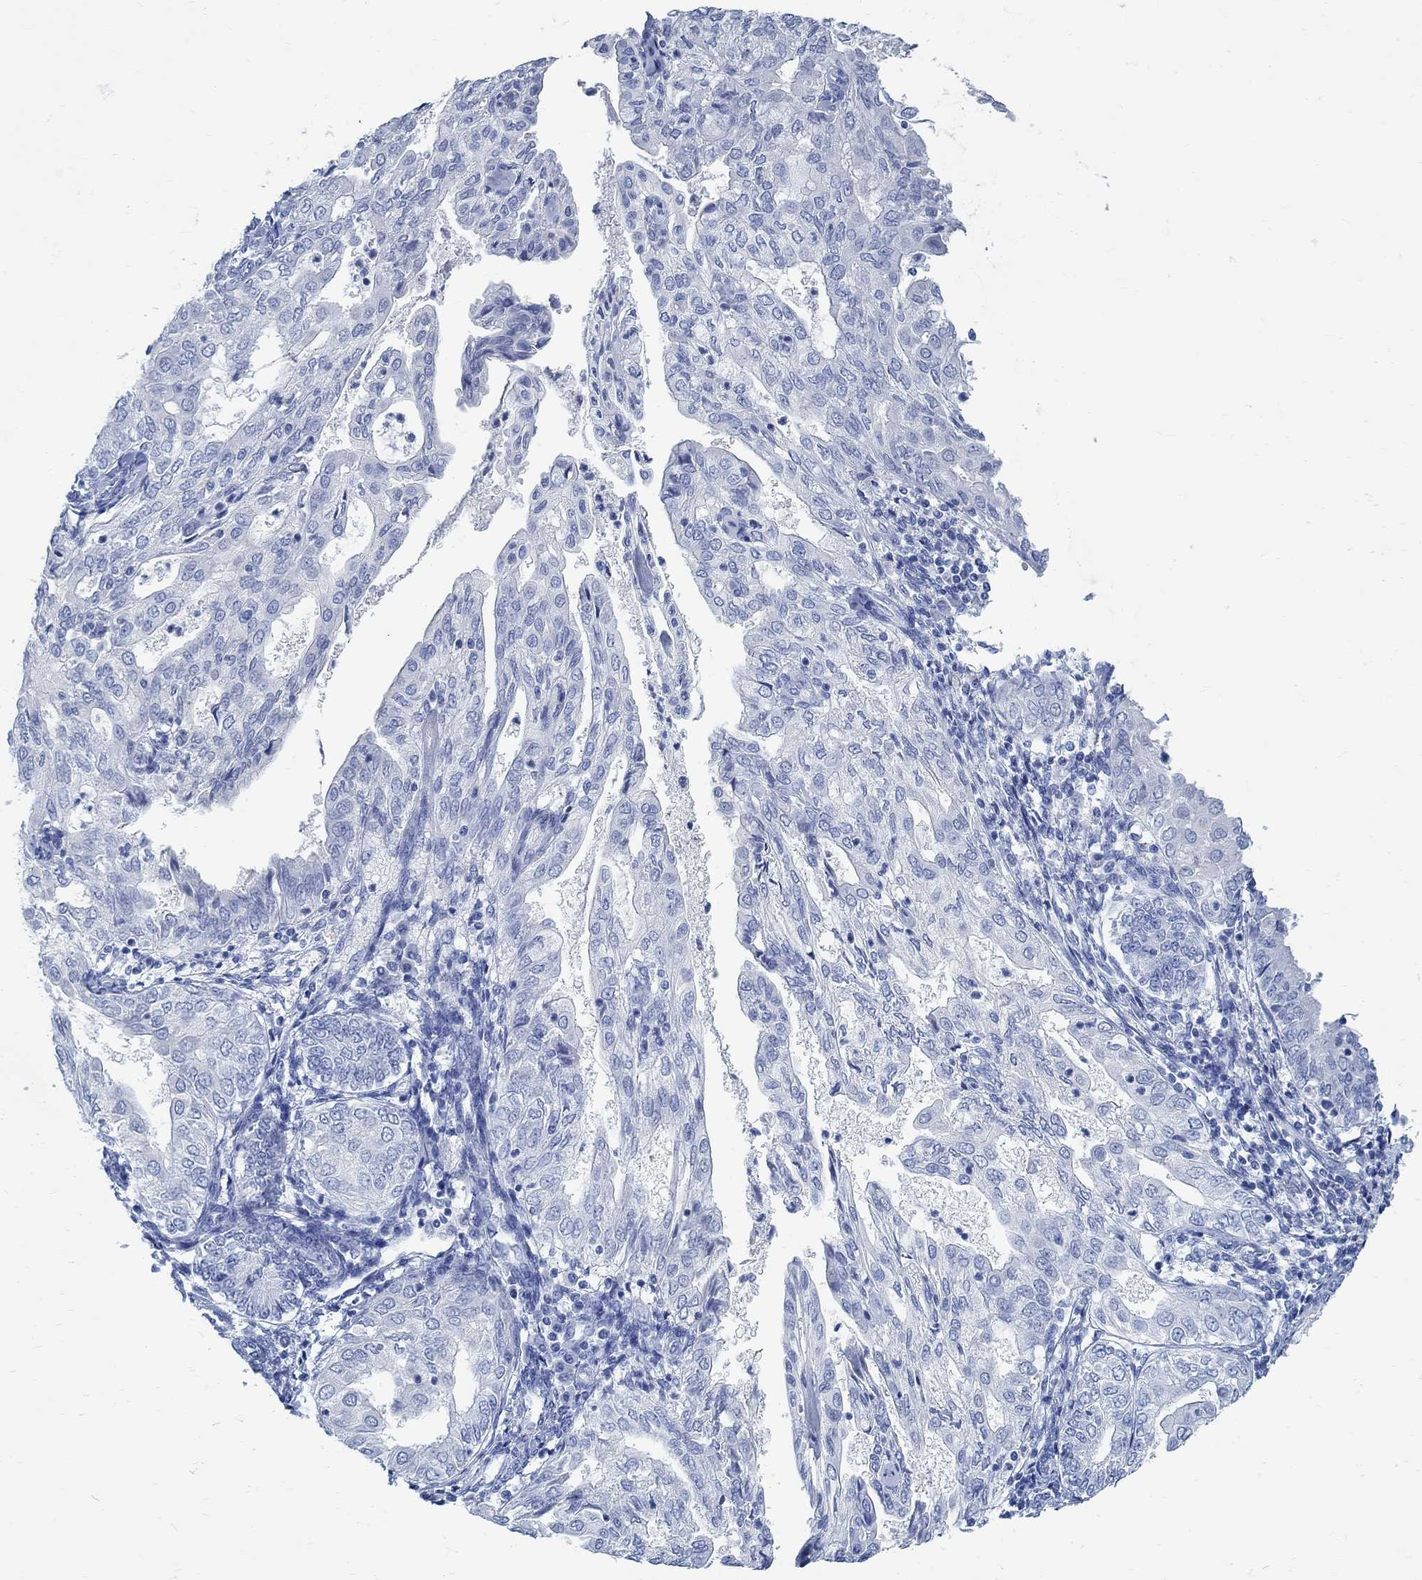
{"staining": {"intensity": "negative", "quantity": "none", "location": "none"}, "tissue": "endometrial cancer", "cell_type": "Tumor cells", "image_type": "cancer", "snomed": [{"axis": "morphology", "description": "Adenocarcinoma, NOS"}, {"axis": "topography", "description": "Endometrium"}], "caption": "Immunohistochemistry (IHC) image of human endometrial adenocarcinoma stained for a protein (brown), which reveals no staining in tumor cells.", "gene": "RBM20", "patient": {"sex": "female", "age": 68}}